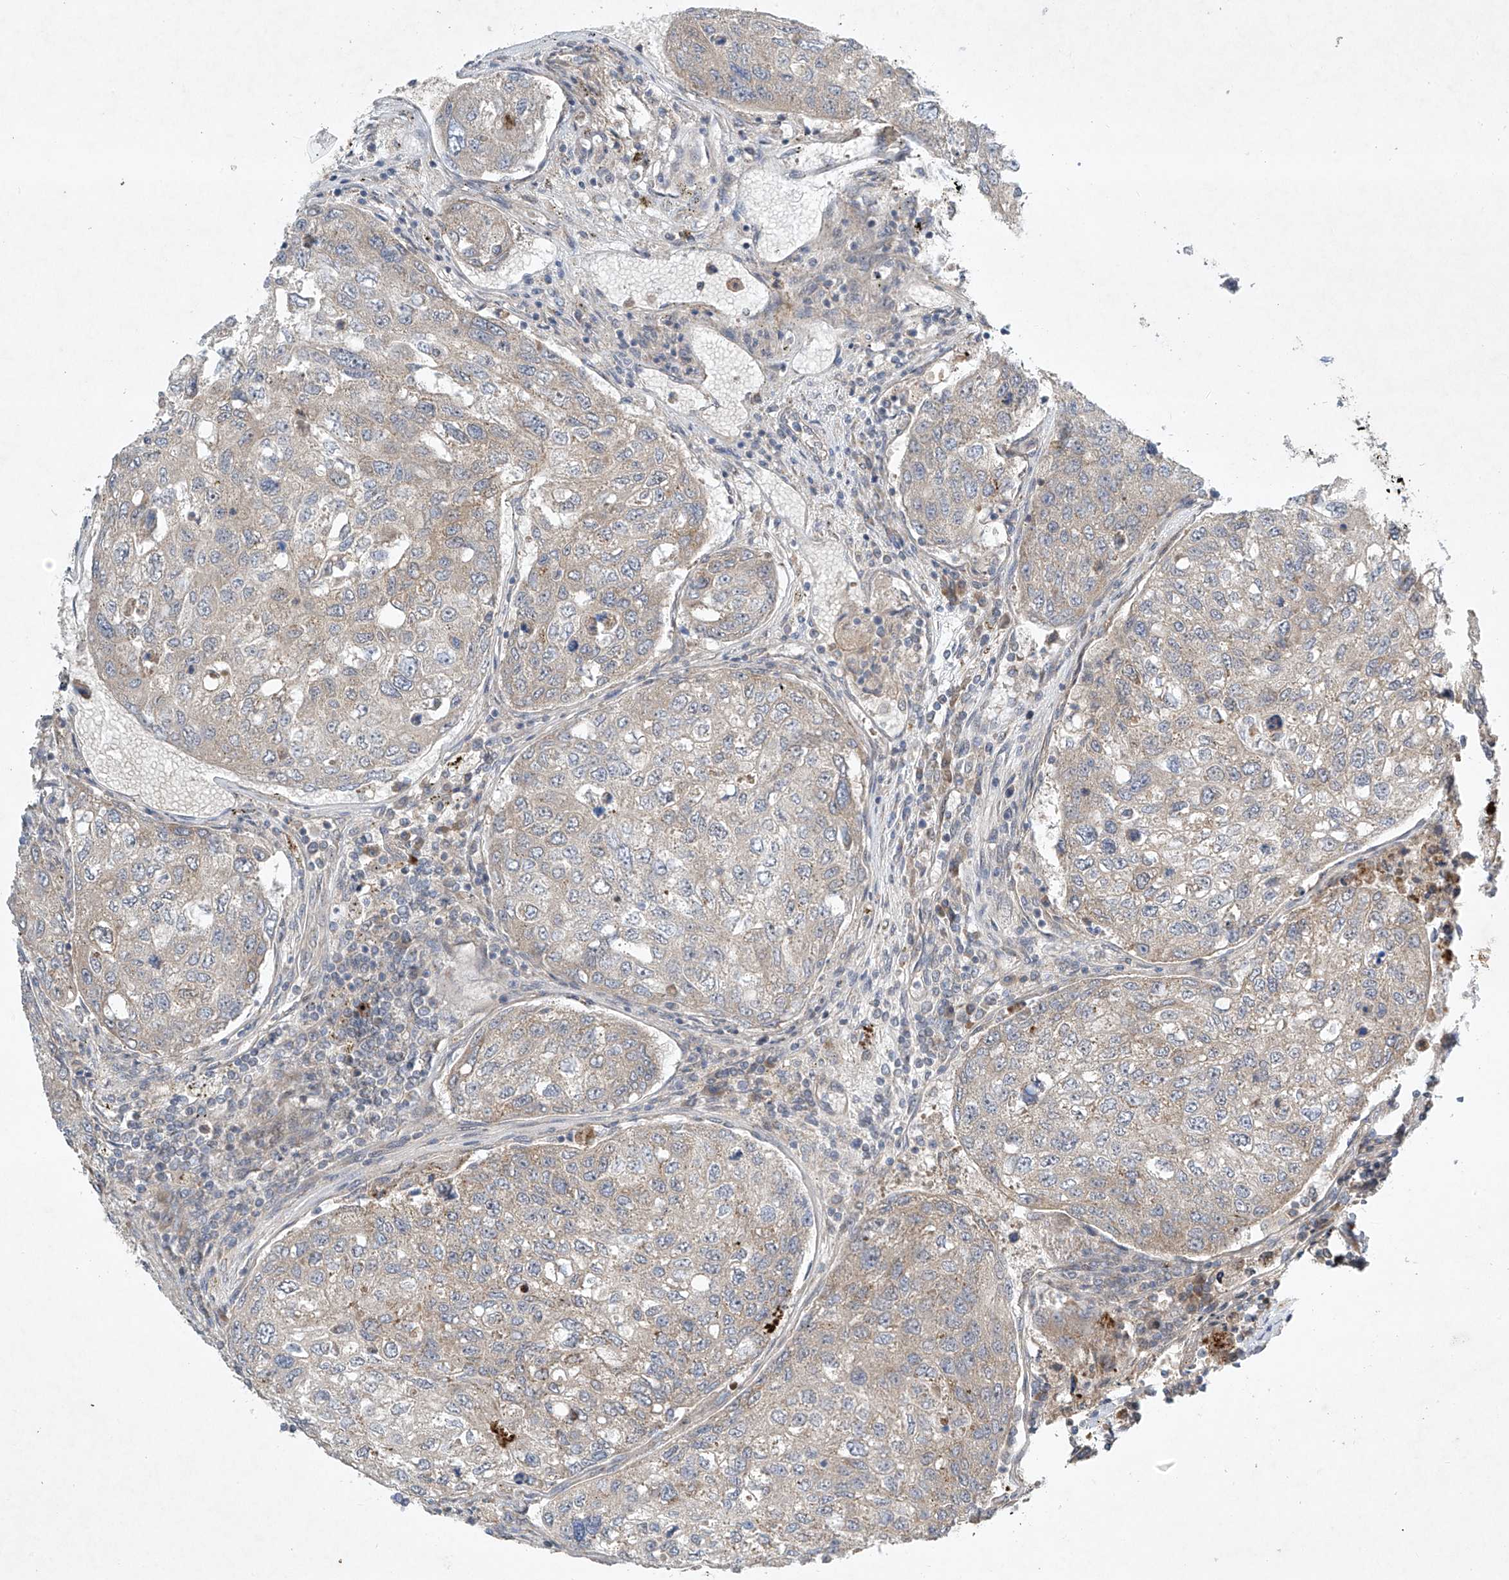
{"staining": {"intensity": "weak", "quantity": "<25%", "location": "cytoplasmic/membranous"}, "tissue": "urothelial cancer", "cell_type": "Tumor cells", "image_type": "cancer", "snomed": [{"axis": "morphology", "description": "Urothelial carcinoma, High grade"}, {"axis": "topography", "description": "Lymph node"}, {"axis": "topography", "description": "Urinary bladder"}], "caption": "Immunohistochemistry micrograph of human urothelial cancer stained for a protein (brown), which displays no staining in tumor cells.", "gene": "TJAP1", "patient": {"sex": "male", "age": 51}}